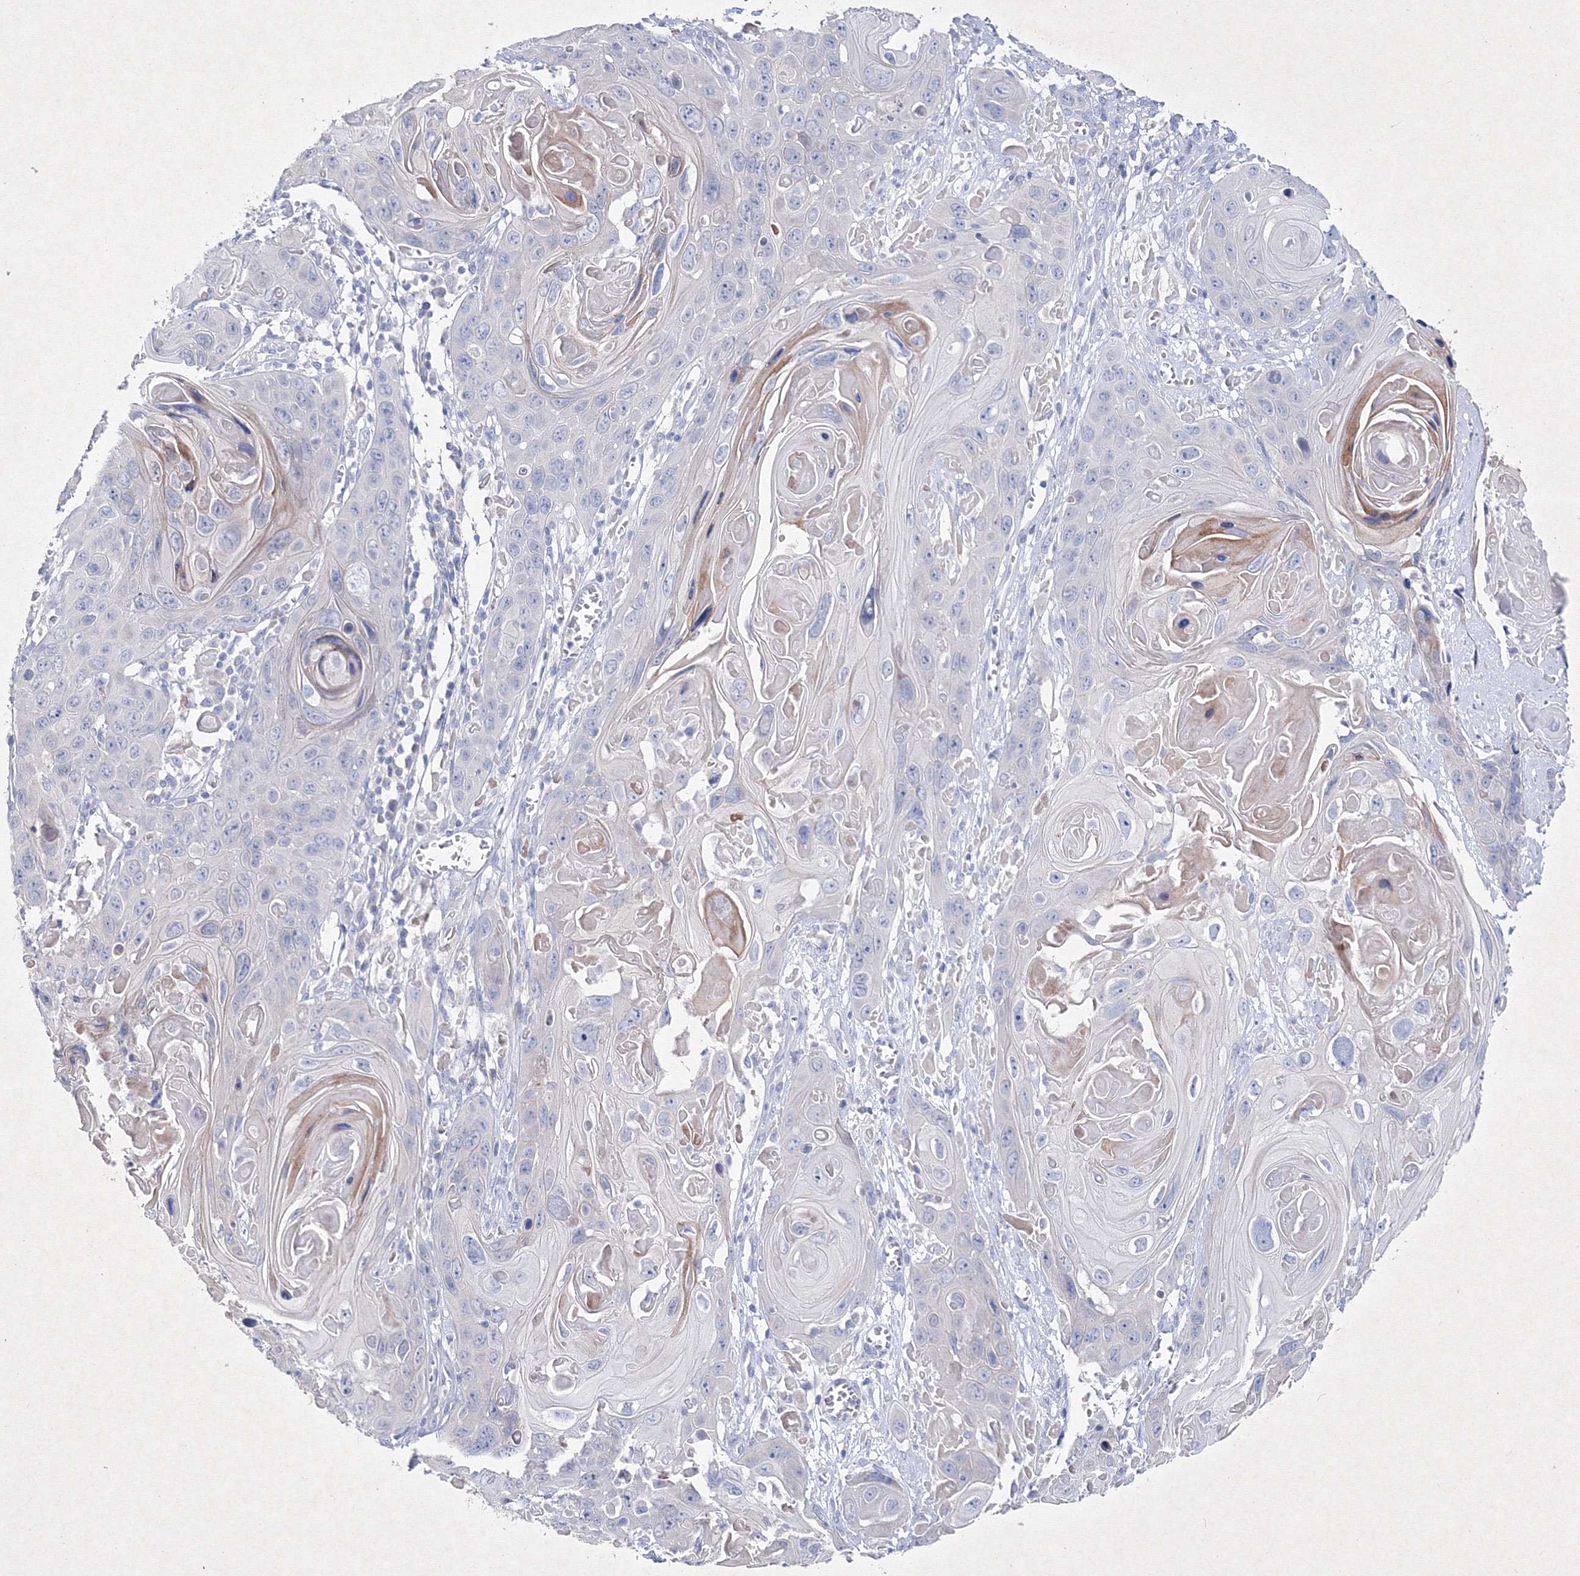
{"staining": {"intensity": "negative", "quantity": "none", "location": "none"}, "tissue": "skin cancer", "cell_type": "Tumor cells", "image_type": "cancer", "snomed": [{"axis": "morphology", "description": "Squamous cell carcinoma, NOS"}, {"axis": "topography", "description": "Skin"}], "caption": "An IHC photomicrograph of skin cancer is shown. There is no staining in tumor cells of skin cancer. (DAB immunohistochemistry (IHC), high magnification).", "gene": "SMIM29", "patient": {"sex": "male", "age": 55}}